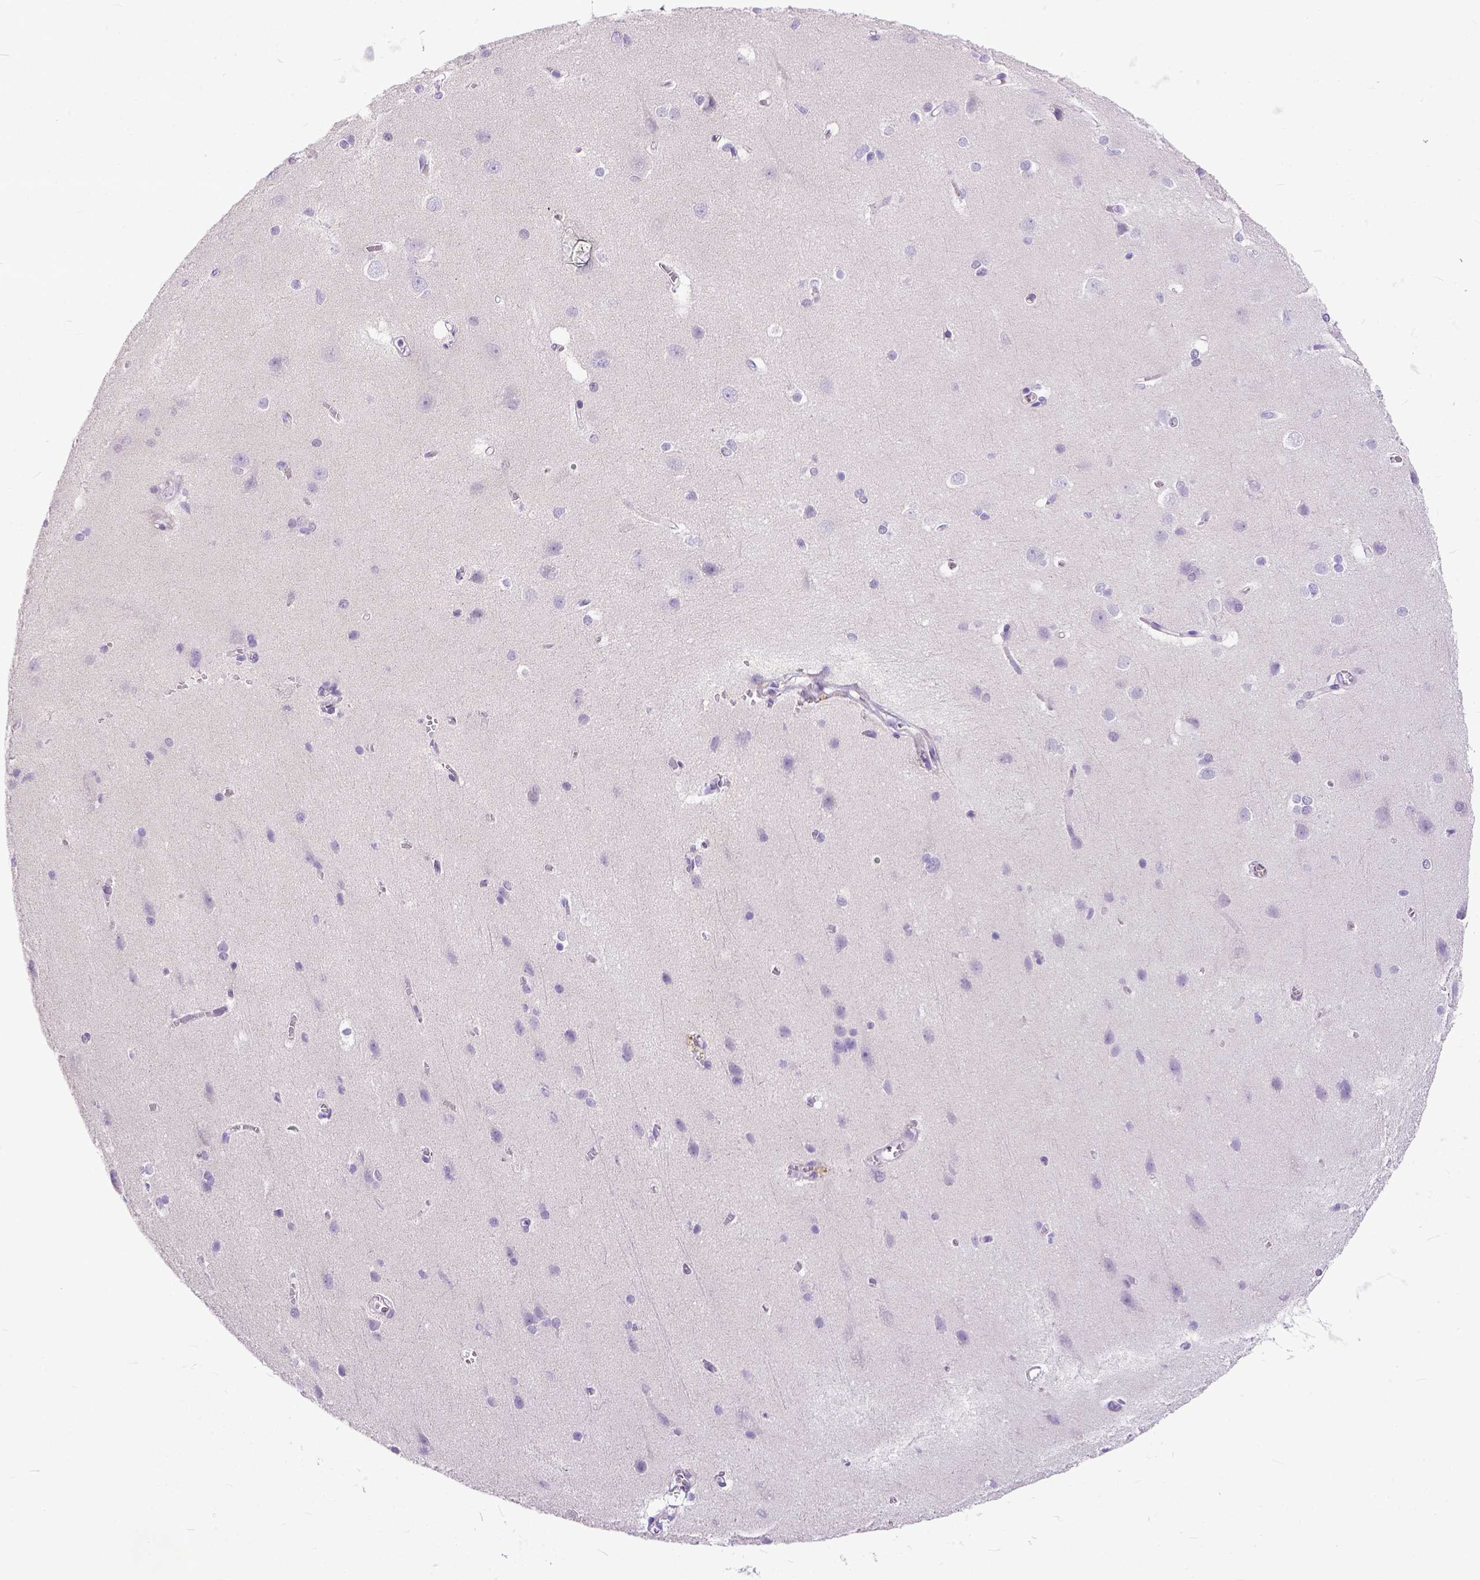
{"staining": {"intensity": "negative", "quantity": "none", "location": "none"}, "tissue": "cerebral cortex", "cell_type": "Endothelial cells", "image_type": "normal", "snomed": [{"axis": "morphology", "description": "Normal tissue, NOS"}, {"axis": "topography", "description": "Cerebral cortex"}], "caption": "This is a image of IHC staining of unremarkable cerebral cortex, which shows no staining in endothelial cells.", "gene": "PLK5", "patient": {"sex": "male", "age": 37}}